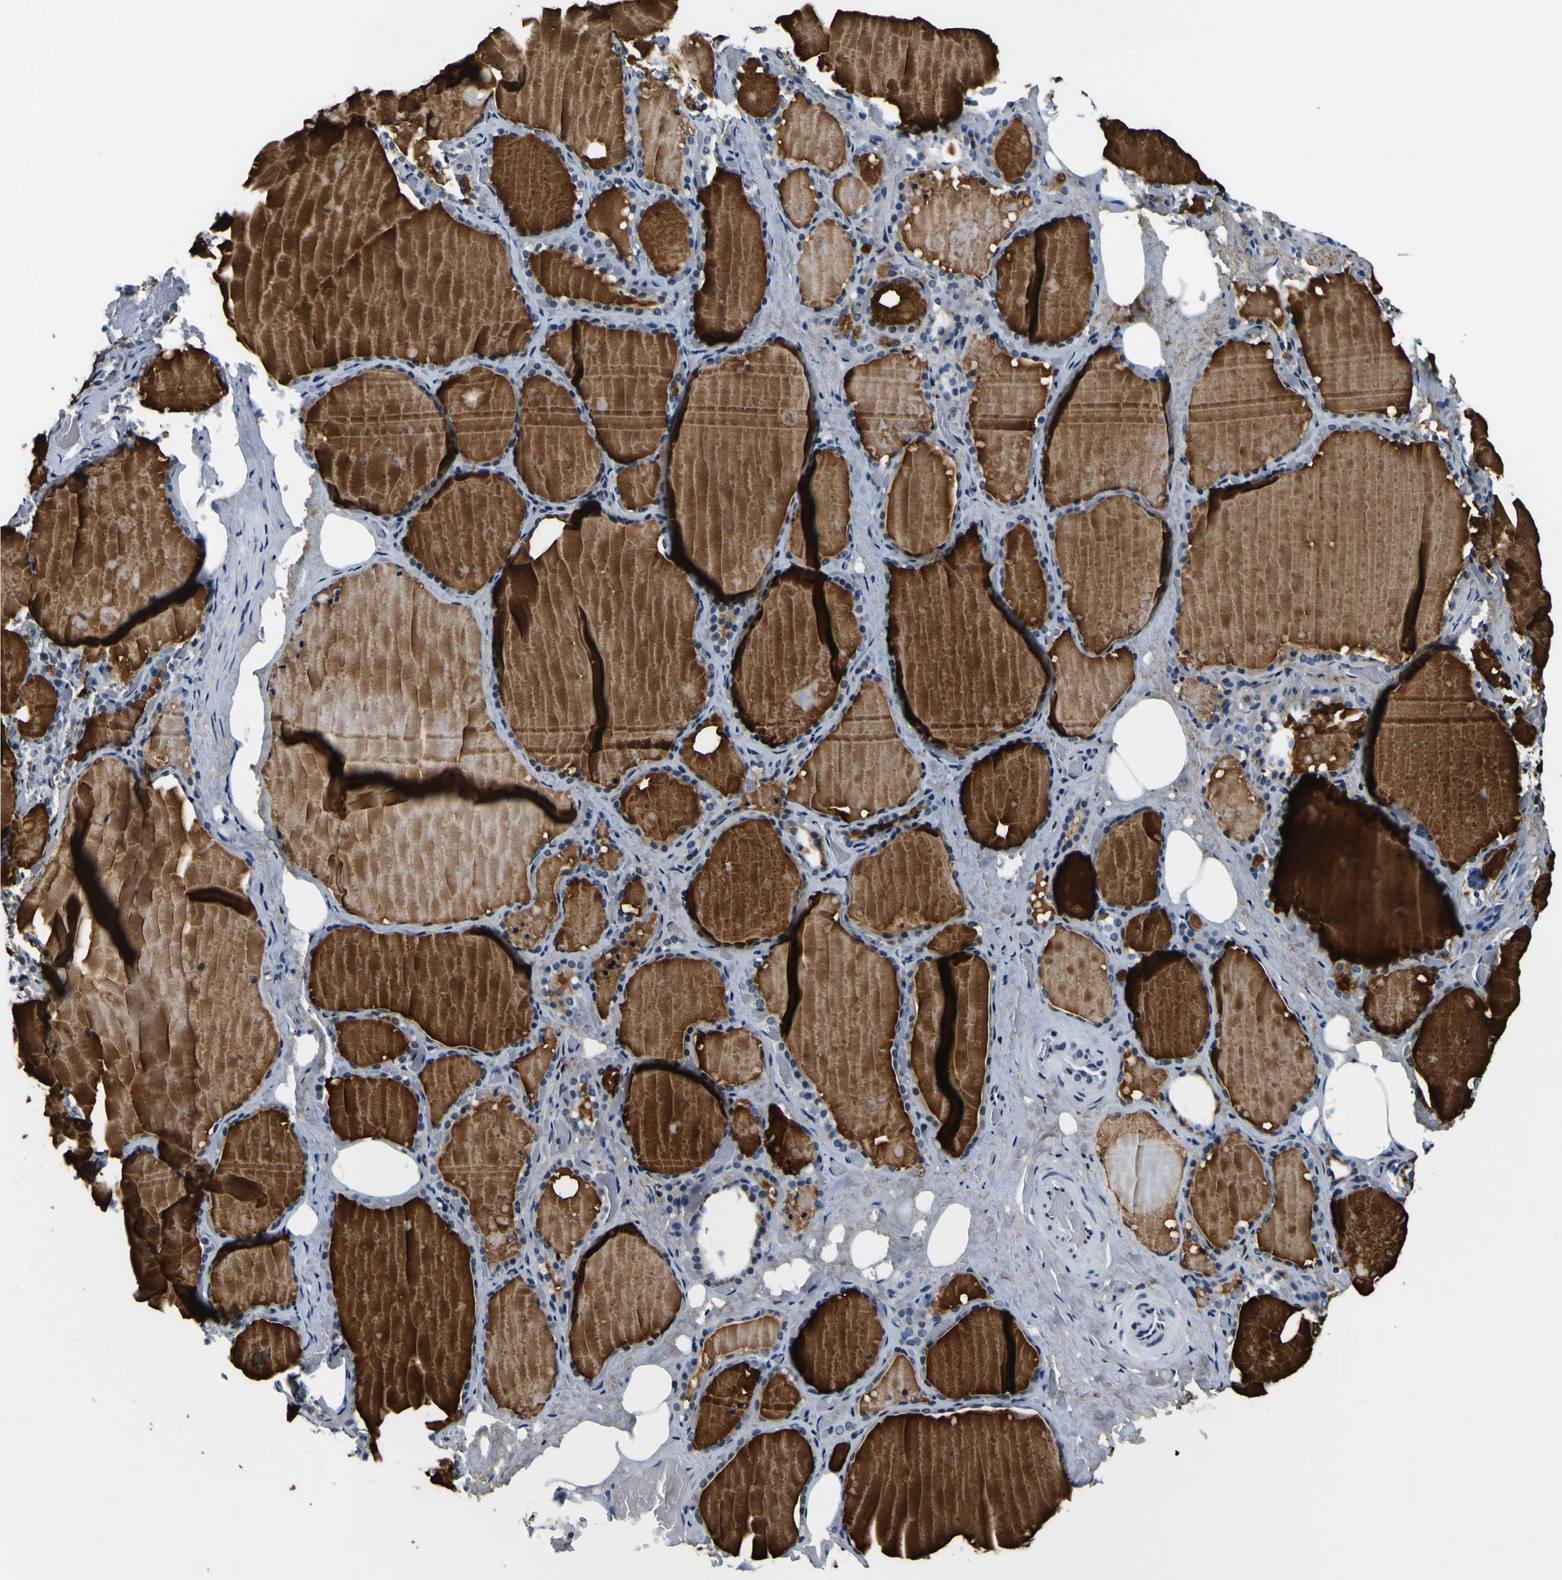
{"staining": {"intensity": "strong", "quantity": "25%-75%", "location": "cytoplasmic/membranous"}, "tissue": "thyroid gland", "cell_type": "Glandular cells", "image_type": "normal", "snomed": [{"axis": "morphology", "description": "Normal tissue, NOS"}, {"axis": "topography", "description": "Thyroid gland"}], "caption": "Immunohistochemical staining of benign thyroid gland reveals strong cytoplasmic/membranous protein expression in about 25%-75% of glandular cells.", "gene": "SP1", "patient": {"sex": "male", "age": 61}}